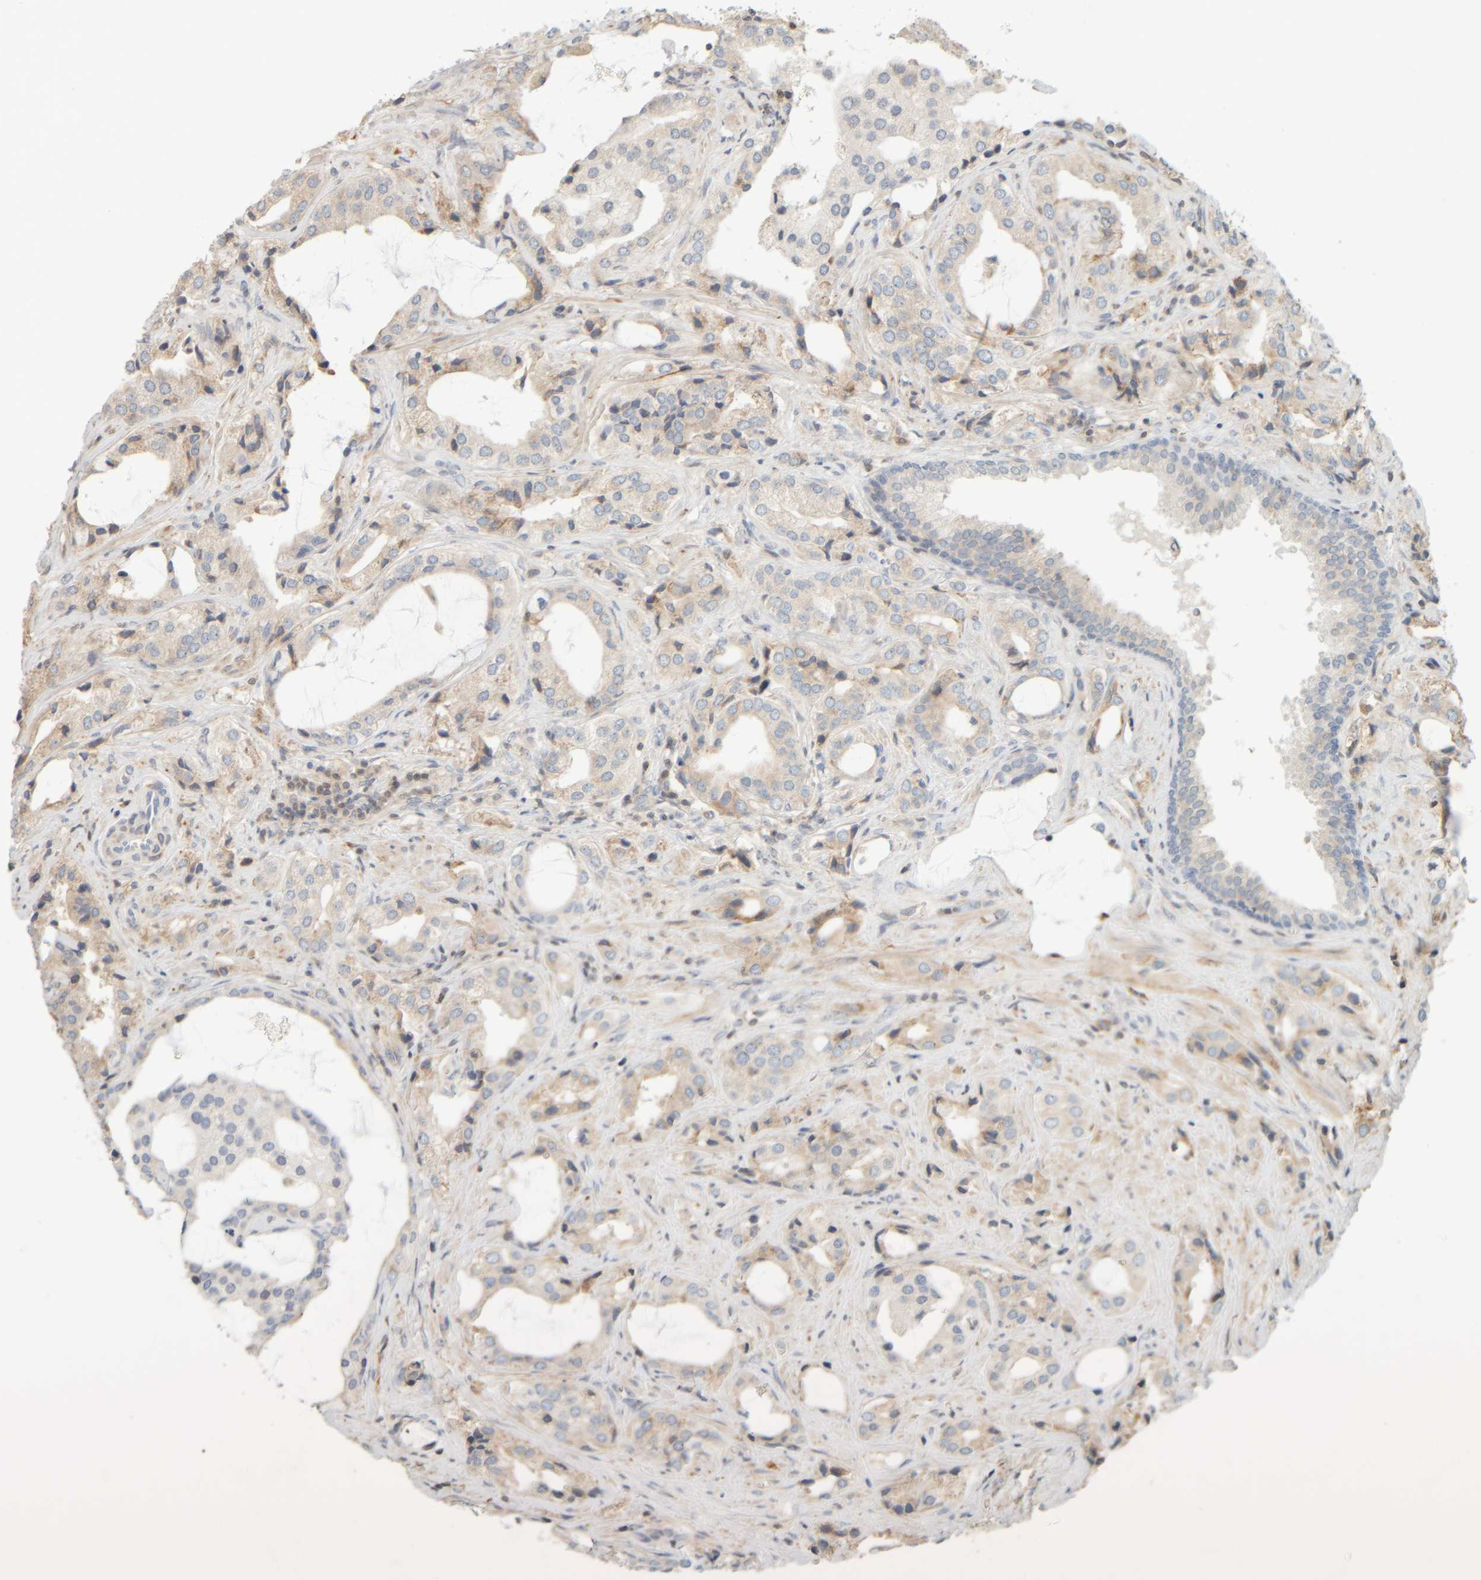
{"staining": {"intensity": "weak", "quantity": "25%-75%", "location": "cytoplasmic/membranous"}, "tissue": "prostate cancer", "cell_type": "Tumor cells", "image_type": "cancer", "snomed": [{"axis": "morphology", "description": "Adenocarcinoma, High grade"}, {"axis": "topography", "description": "Prostate"}], "caption": "A histopathology image of adenocarcinoma (high-grade) (prostate) stained for a protein demonstrates weak cytoplasmic/membranous brown staining in tumor cells.", "gene": "PTGES3L-AARSD1", "patient": {"sex": "male", "age": 66}}